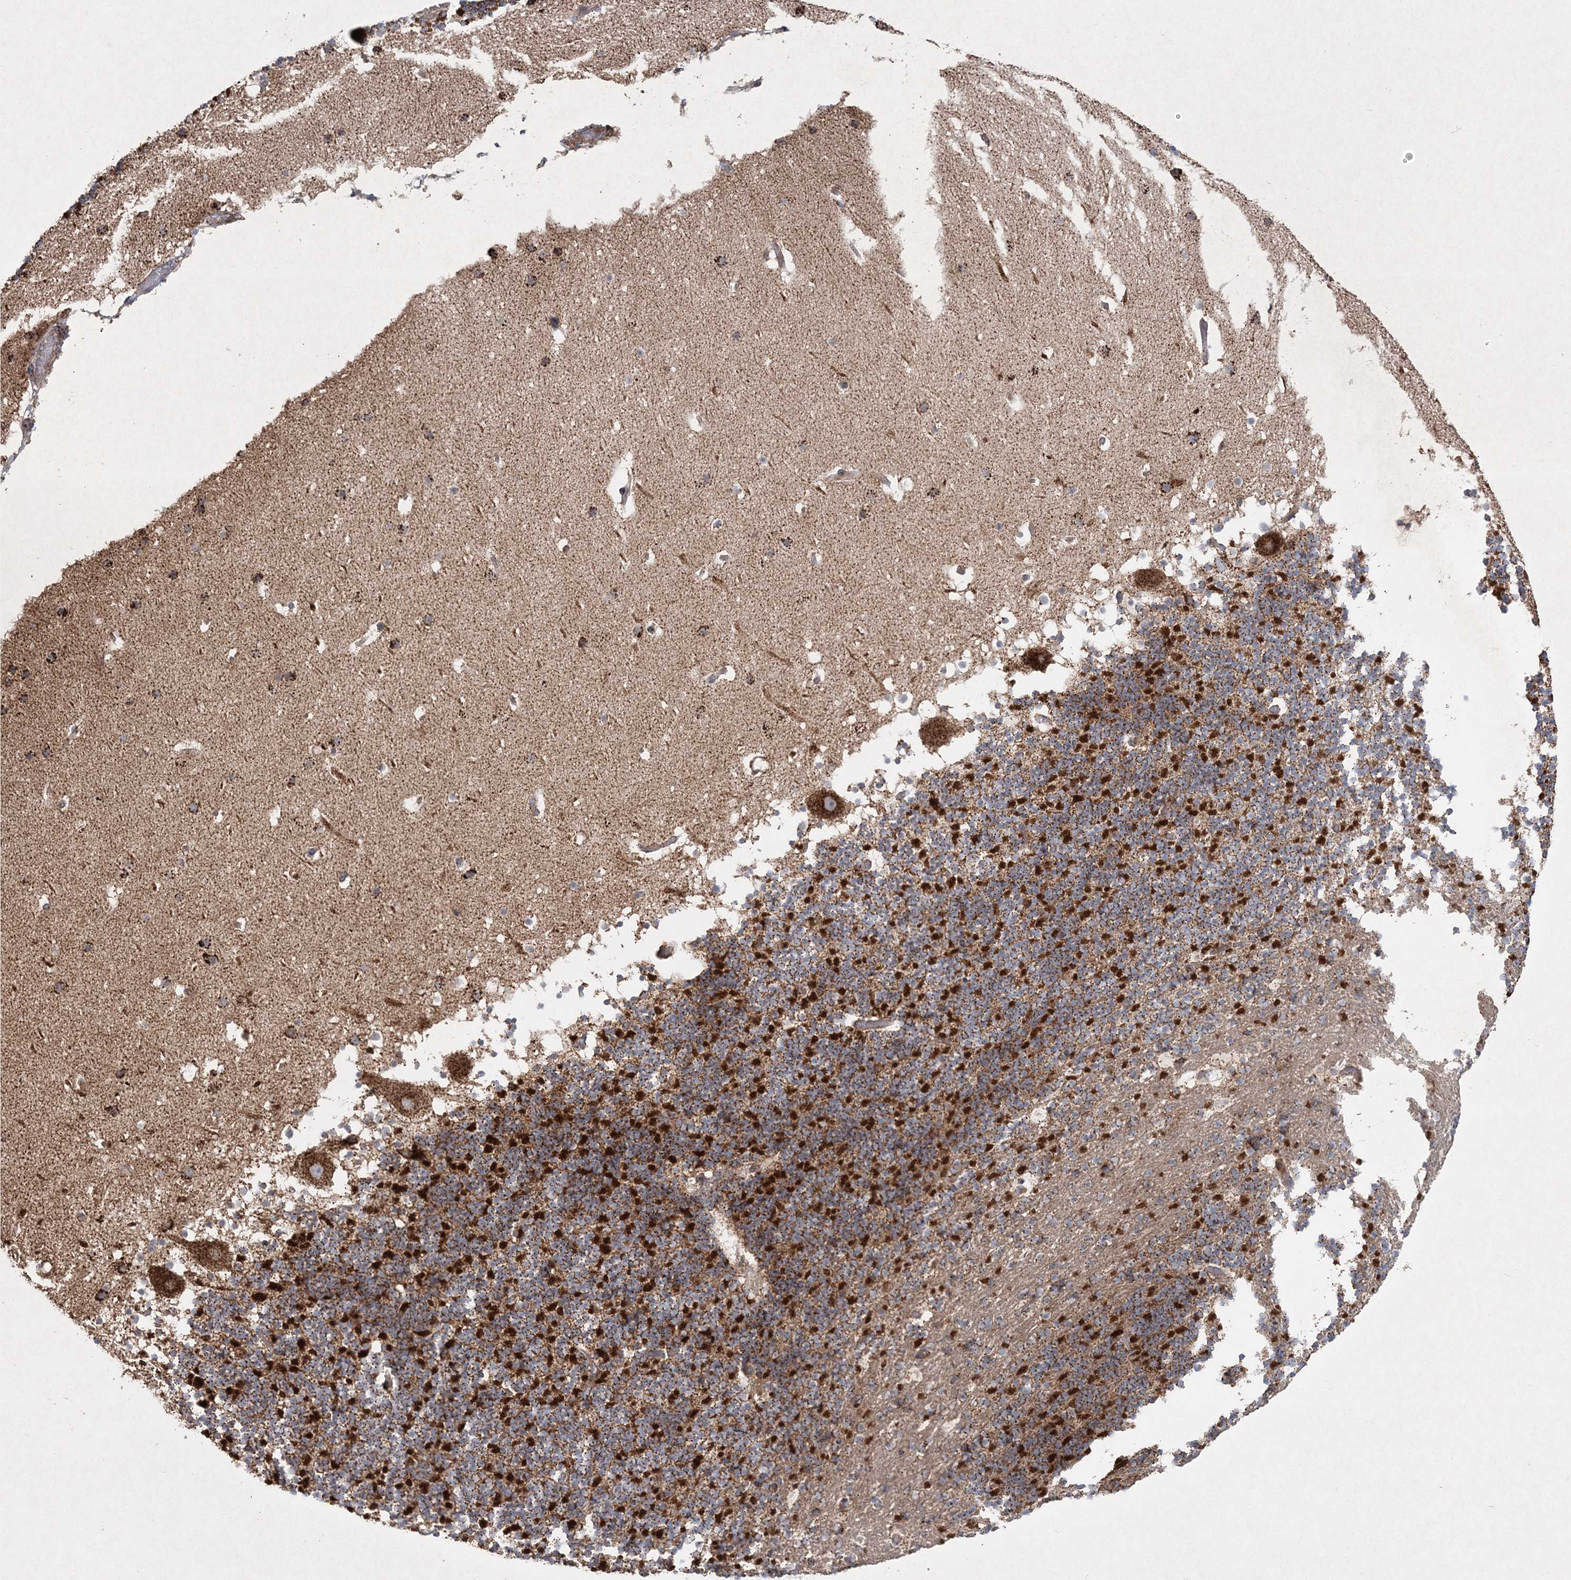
{"staining": {"intensity": "strong", "quantity": "25%-75%", "location": "cytoplasmic/membranous"}, "tissue": "cerebellum", "cell_type": "Cells in granular layer", "image_type": "normal", "snomed": [{"axis": "morphology", "description": "Normal tissue, NOS"}, {"axis": "topography", "description": "Cerebellum"}], "caption": "Cerebellum stained with IHC demonstrates strong cytoplasmic/membranous expression in approximately 25%-75% of cells in granular layer.", "gene": "LRPPRC", "patient": {"sex": "male", "age": 57}}